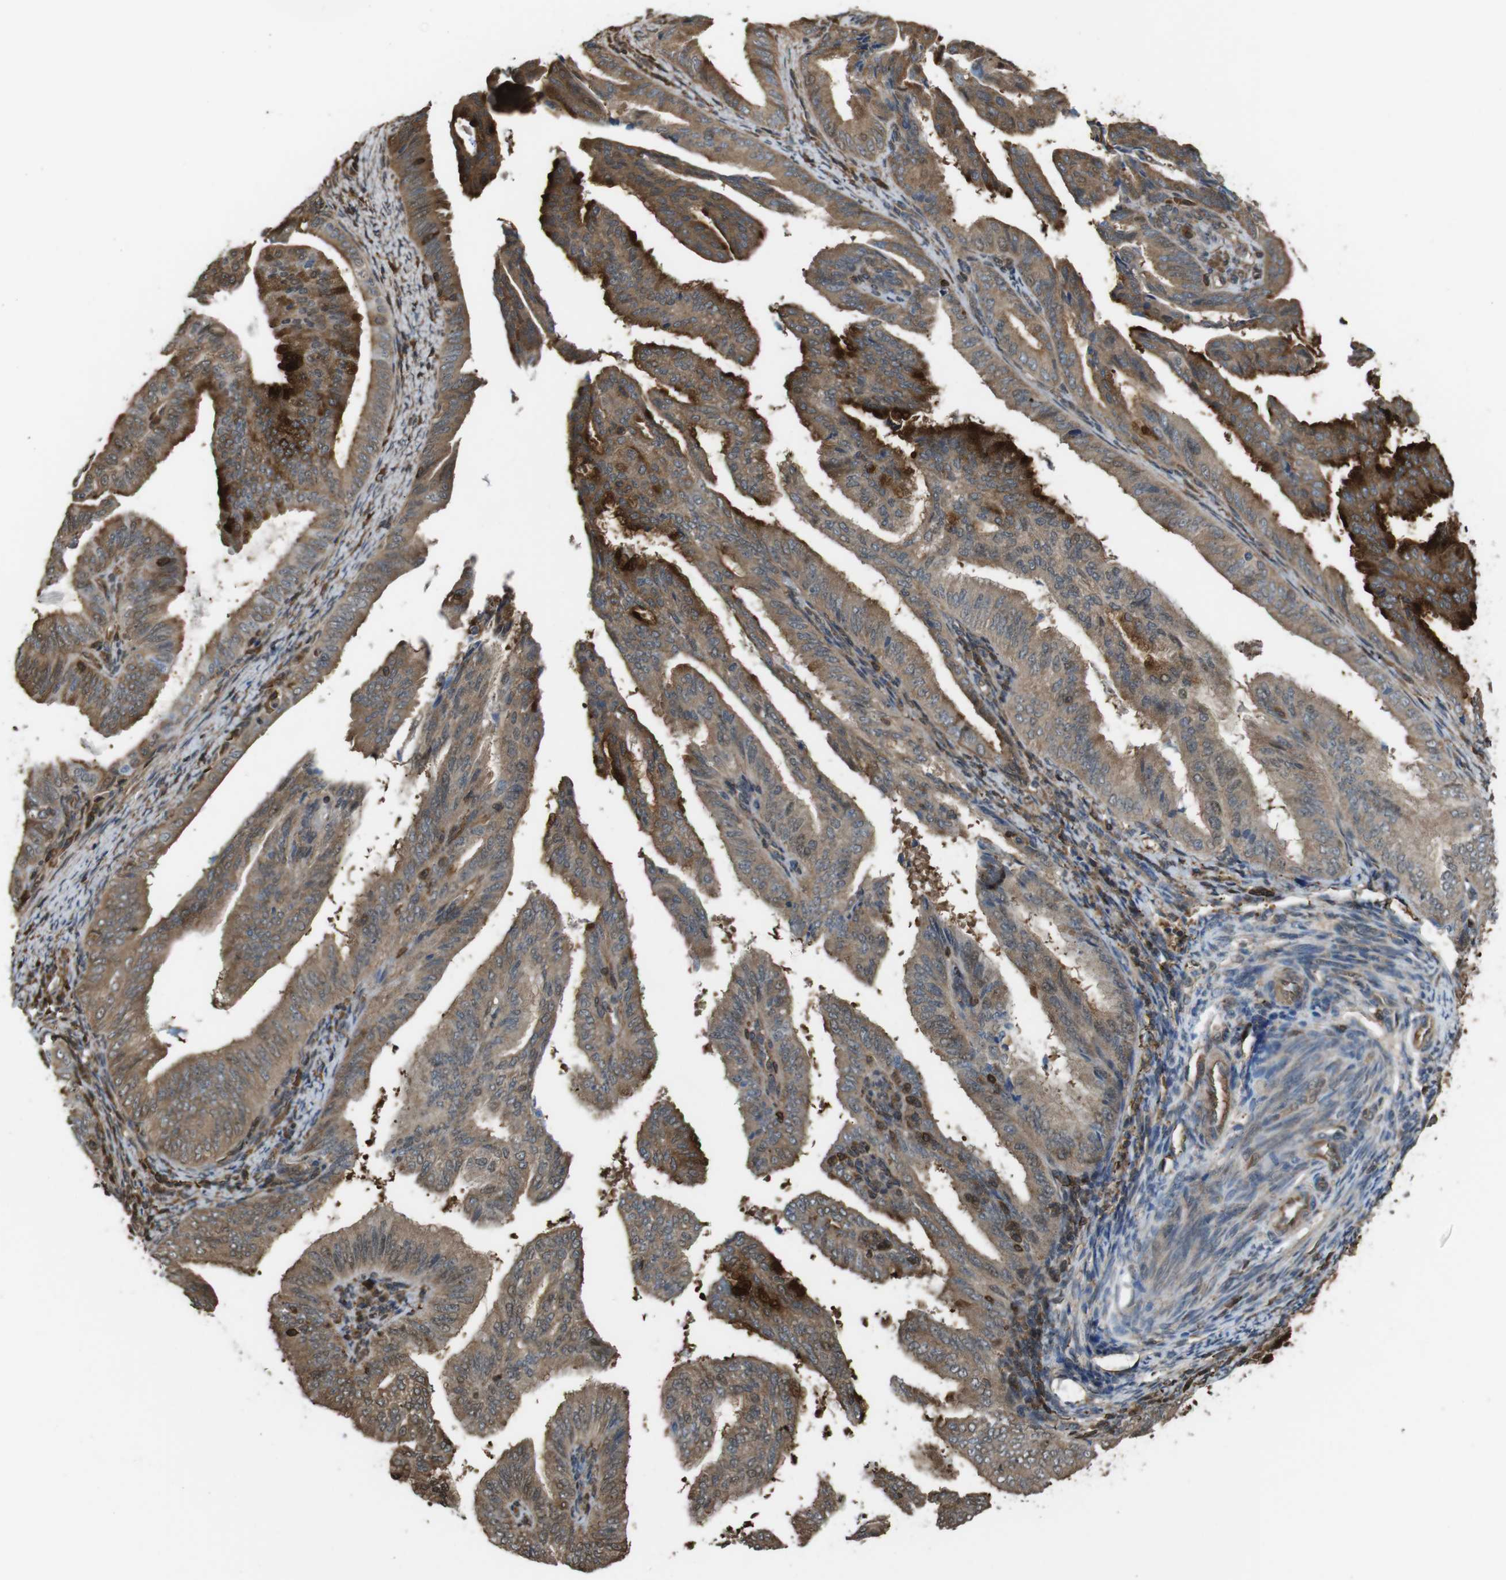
{"staining": {"intensity": "strong", "quantity": ">75%", "location": "cytoplasmic/membranous"}, "tissue": "endometrial cancer", "cell_type": "Tumor cells", "image_type": "cancer", "snomed": [{"axis": "morphology", "description": "Adenocarcinoma, NOS"}, {"axis": "topography", "description": "Endometrium"}], "caption": "DAB immunohistochemical staining of endometrial adenocarcinoma exhibits strong cytoplasmic/membranous protein positivity in about >75% of tumor cells.", "gene": "ARHGDIA", "patient": {"sex": "female", "age": 58}}